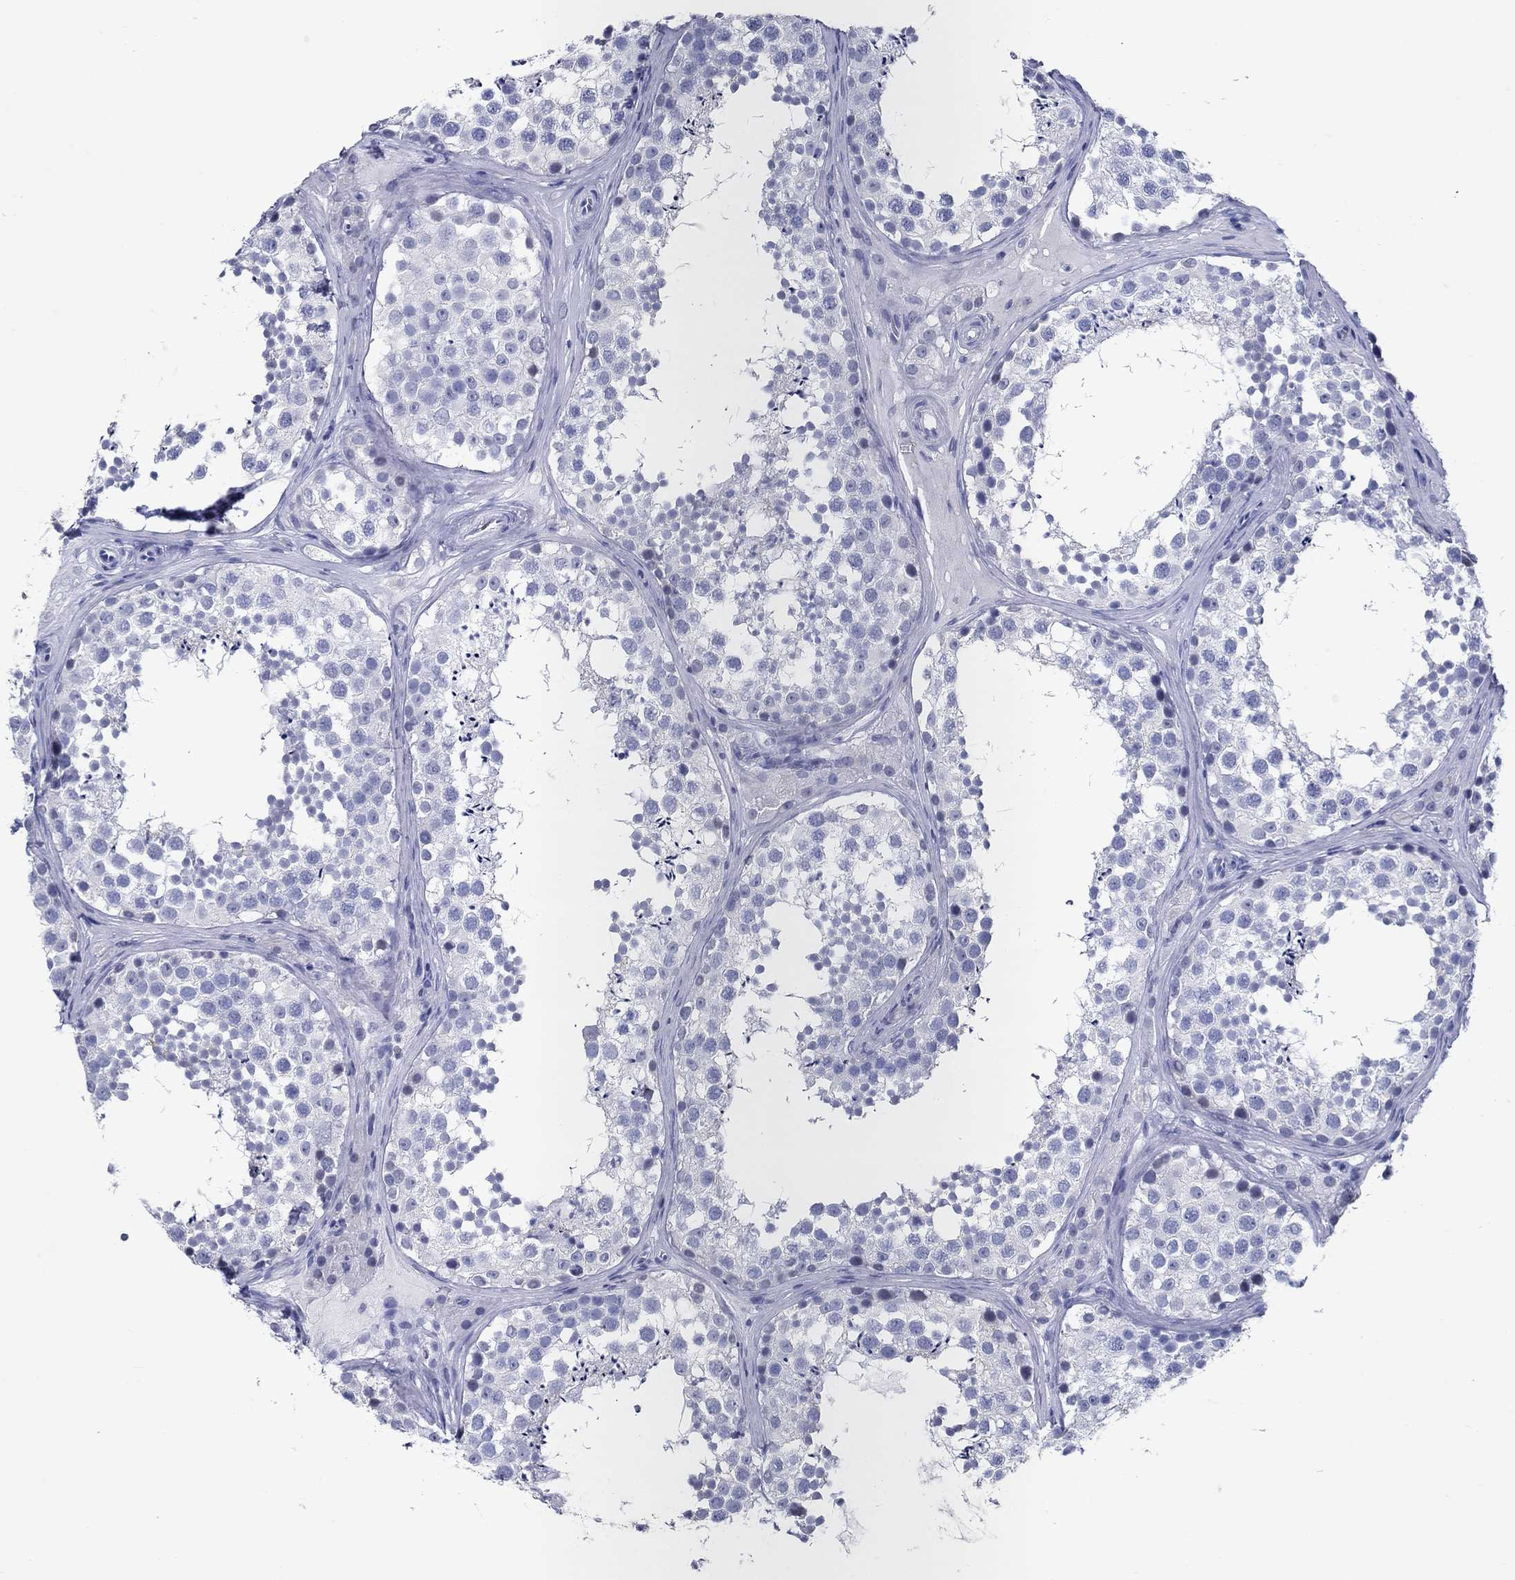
{"staining": {"intensity": "negative", "quantity": "none", "location": "none"}, "tissue": "testis", "cell_type": "Cells in seminiferous ducts", "image_type": "normal", "snomed": [{"axis": "morphology", "description": "Normal tissue, NOS"}, {"axis": "topography", "description": "Testis"}], "caption": "The immunohistochemistry photomicrograph has no significant expression in cells in seminiferous ducts of testis. (Immunohistochemistry (ihc), brightfield microscopy, high magnification).", "gene": "BSPRY", "patient": {"sex": "male", "age": 41}}